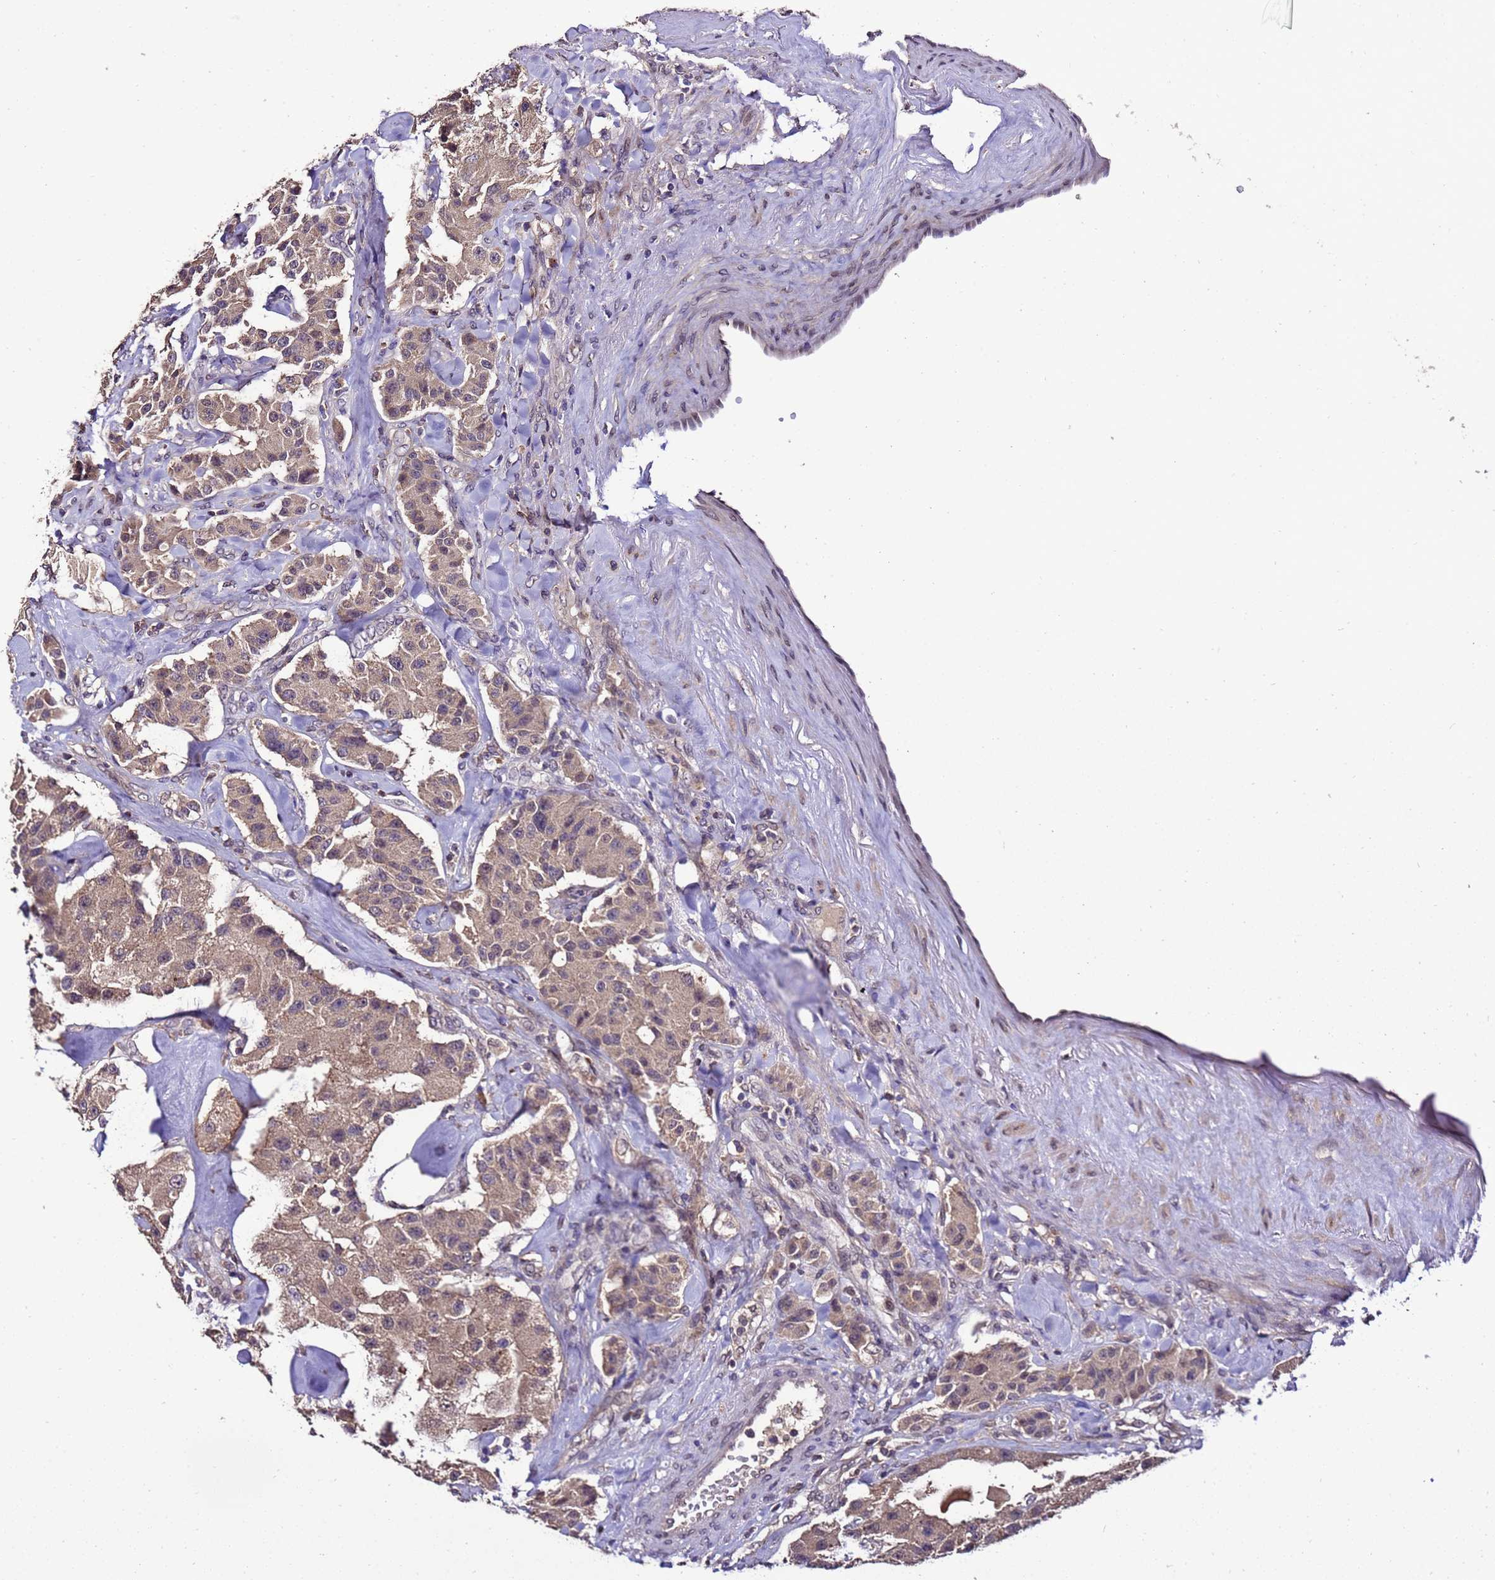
{"staining": {"intensity": "weak", "quantity": ">75%", "location": "cytoplasmic/membranous"}, "tissue": "carcinoid", "cell_type": "Tumor cells", "image_type": "cancer", "snomed": [{"axis": "morphology", "description": "Carcinoid, malignant, NOS"}, {"axis": "topography", "description": "Pancreas"}], "caption": "Tumor cells reveal low levels of weak cytoplasmic/membranous expression in about >75% of cells in carcinoid.", "gene": "ZNF329", "patient": {"sex": "male", "age": 41}}